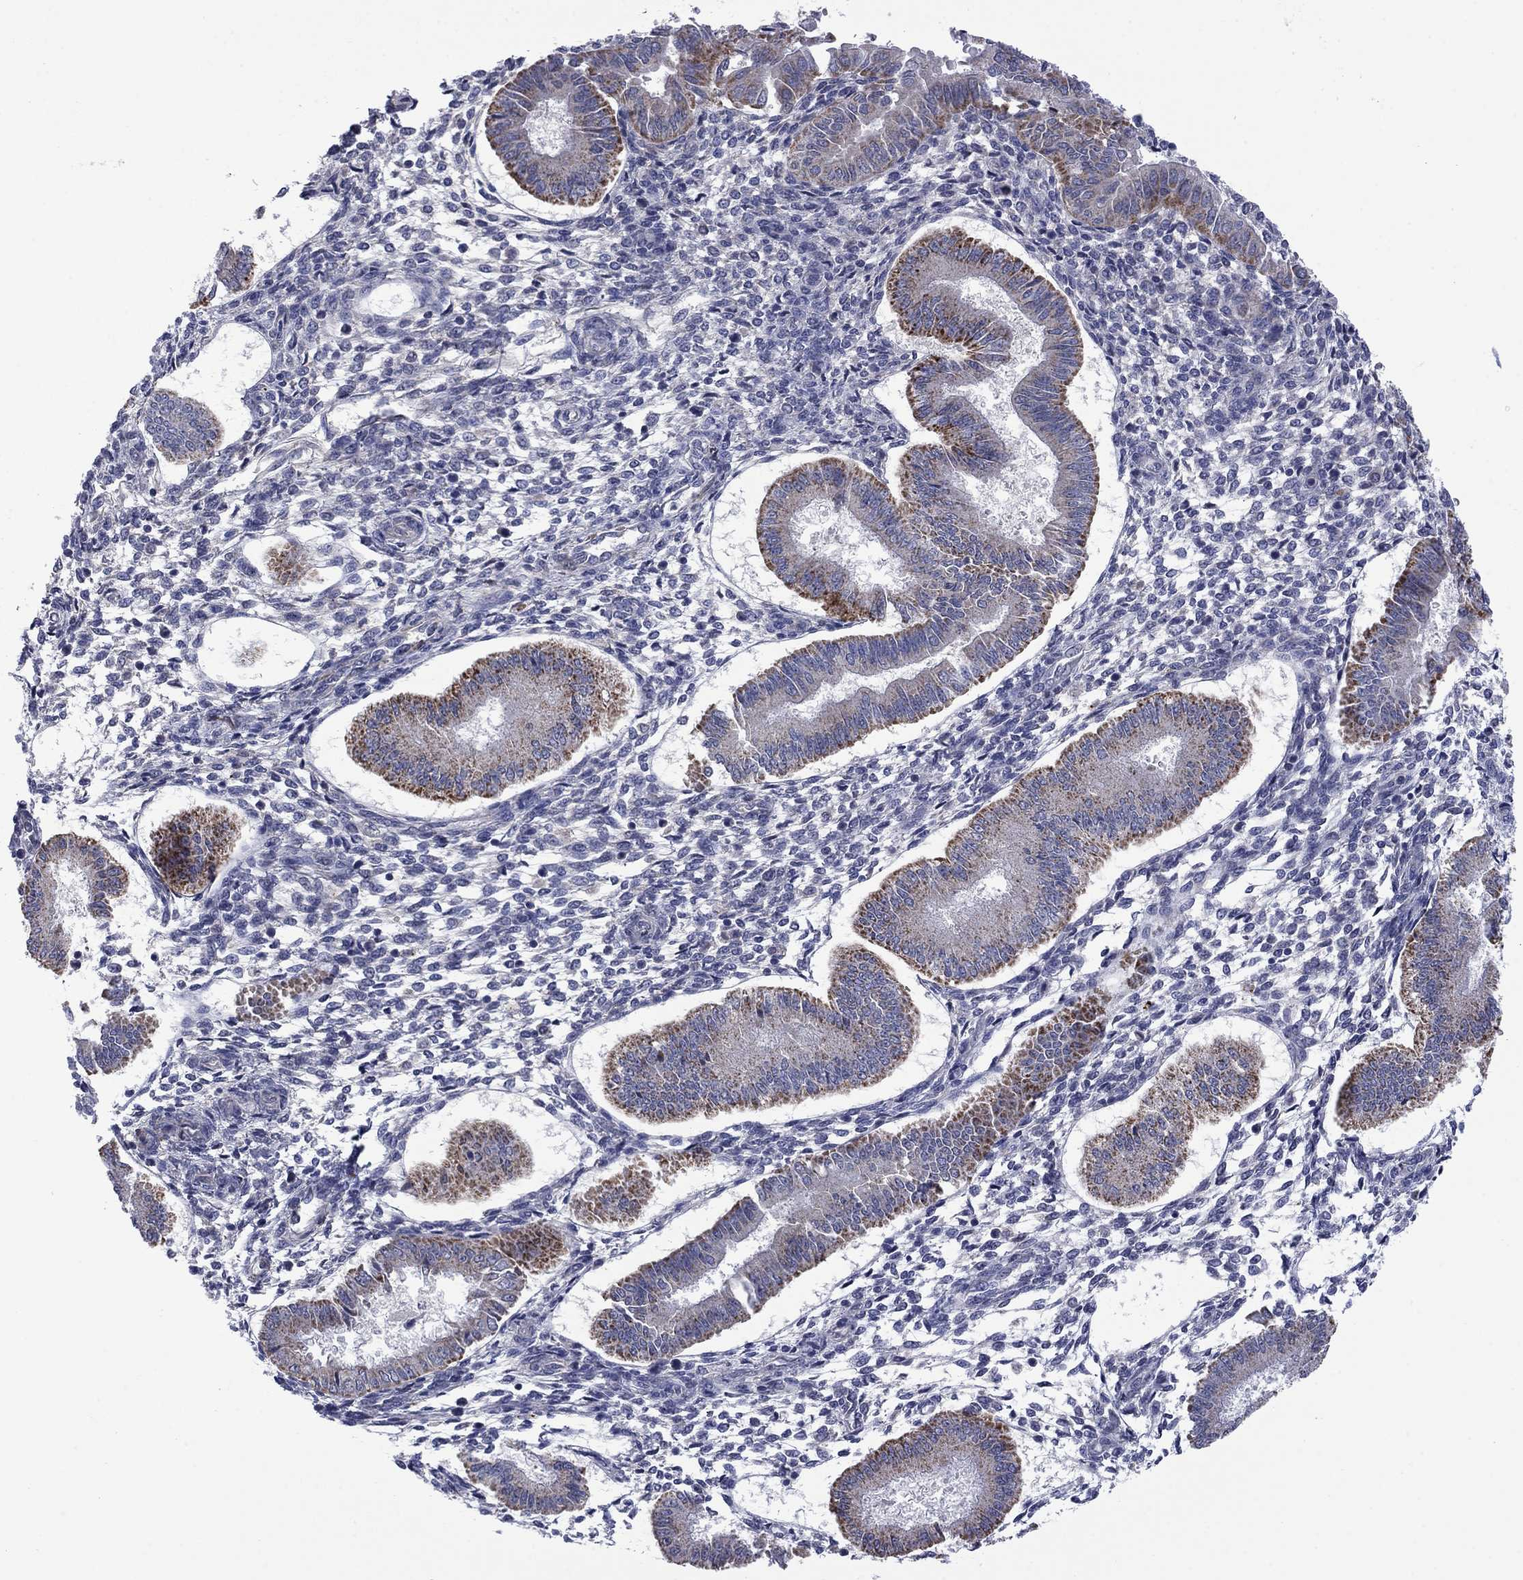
{"staining": {"intensity": "negative", "quantity": "none", "location": "none"}, "tissue": "endometrium", "cell_type": "Cells in endometrial stroma", "image_type": "normal", "snomed": [{"axis": "morphology", "description": "Normal tissue, NOS"}, {"axis": "topography", "description": "Endometrium"}], "caption": "Immunohistochemistry histopathology image of benign endometrium stained for a protein (brown), which demonstrates no positivity in cells in endometrial stroma.", "gene": "FRK", "patient": {"sex": "female", "age": 43}}